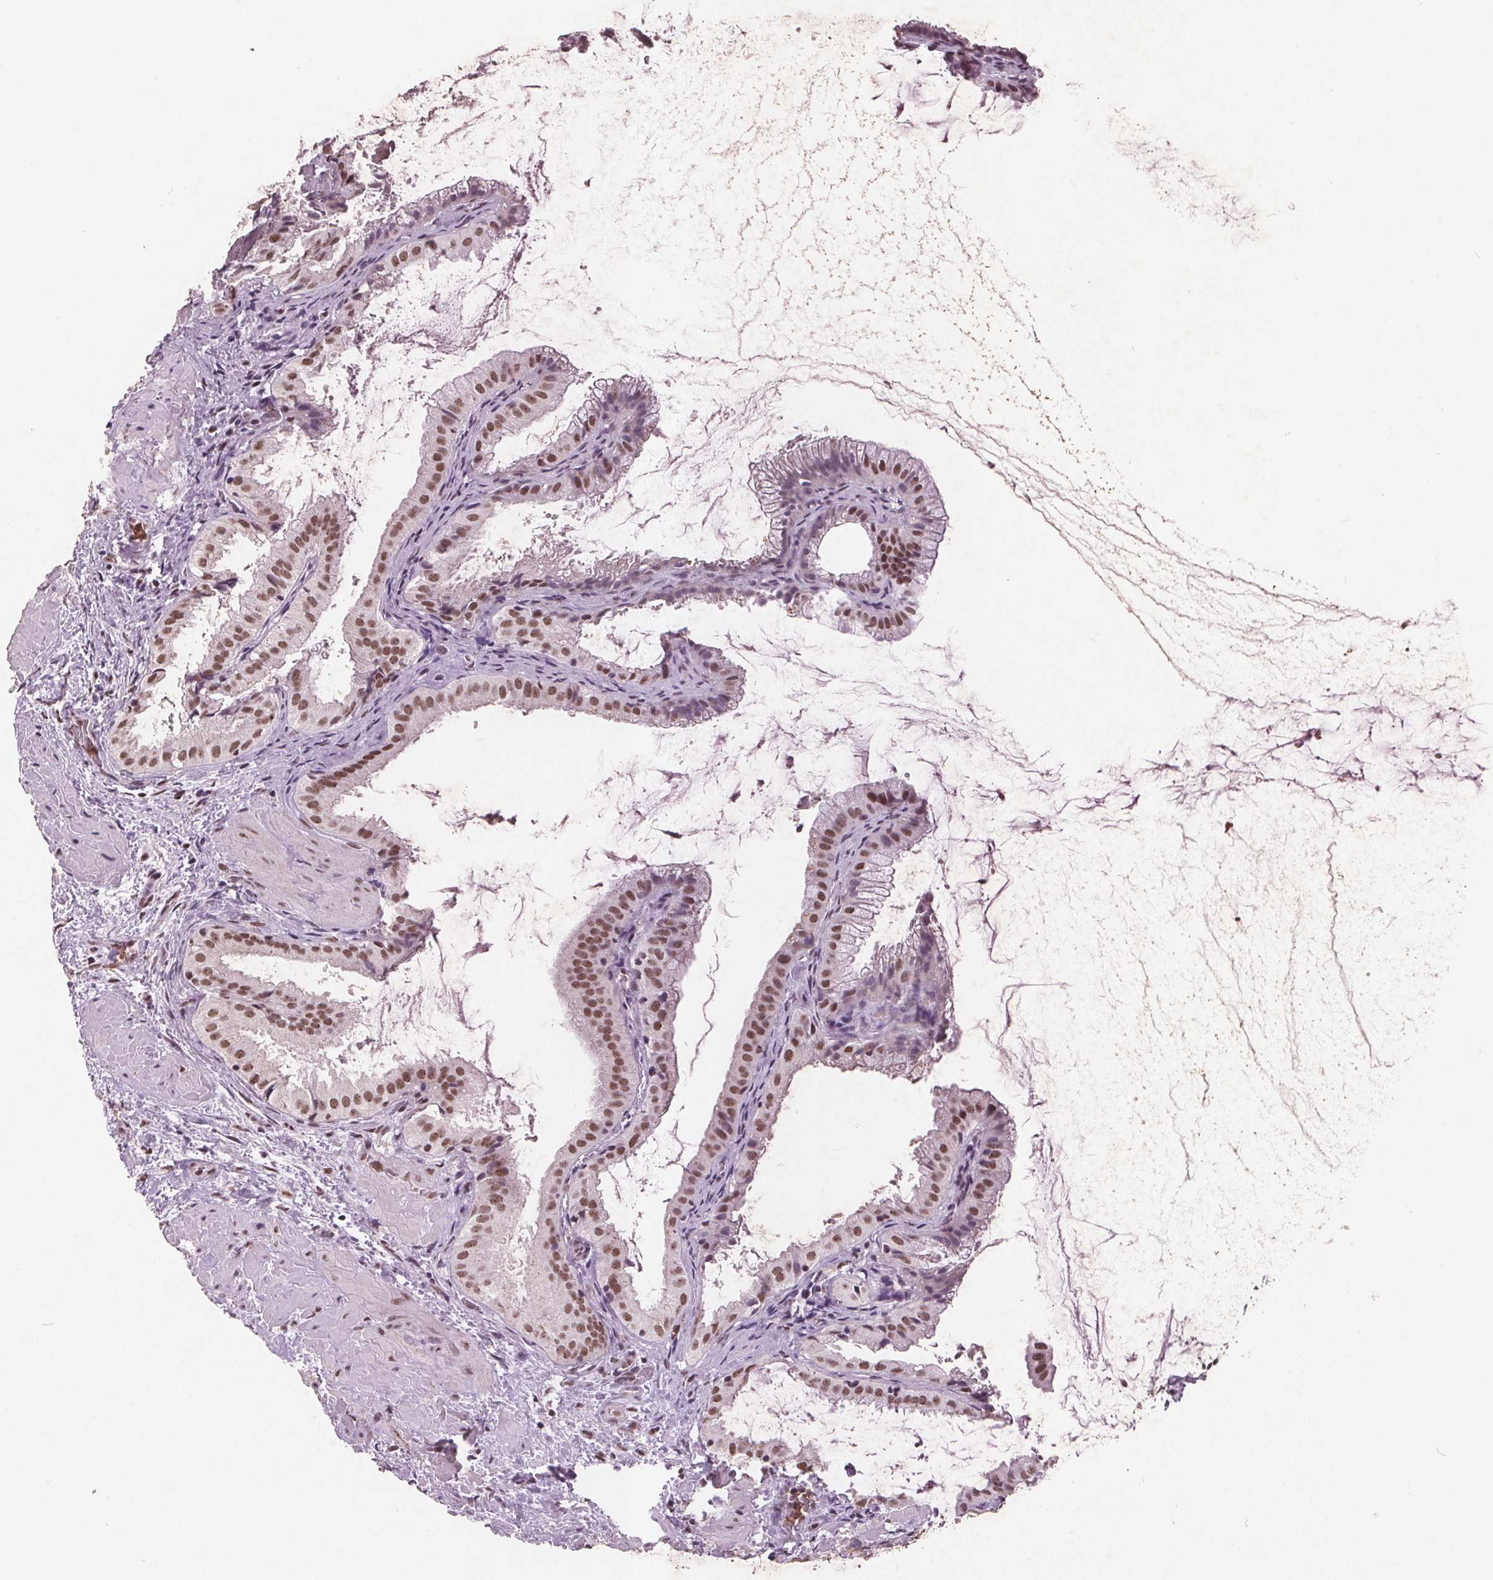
{"staining": {"intensity": "moderate", "quantity": ">75%", "location": "nuclear"}, "tissue": "gallbladder", "cell_type": "Glandular cells", "image_type": "normal", "snomed": [{"axis": "morphology", "description": "Normal tissue, NOS"}, {"axis": "topography", "description": "Gallbladder"}], "caption": "Glandular cells show medium levels of moderate nuclear expression in about >75% of cells in normal human gallbladder. The protein is shown in brown color, while the nuclei are stained blue.", "gene": "RPS6KA2", "patient": {"sex": "male", "age": 70}}